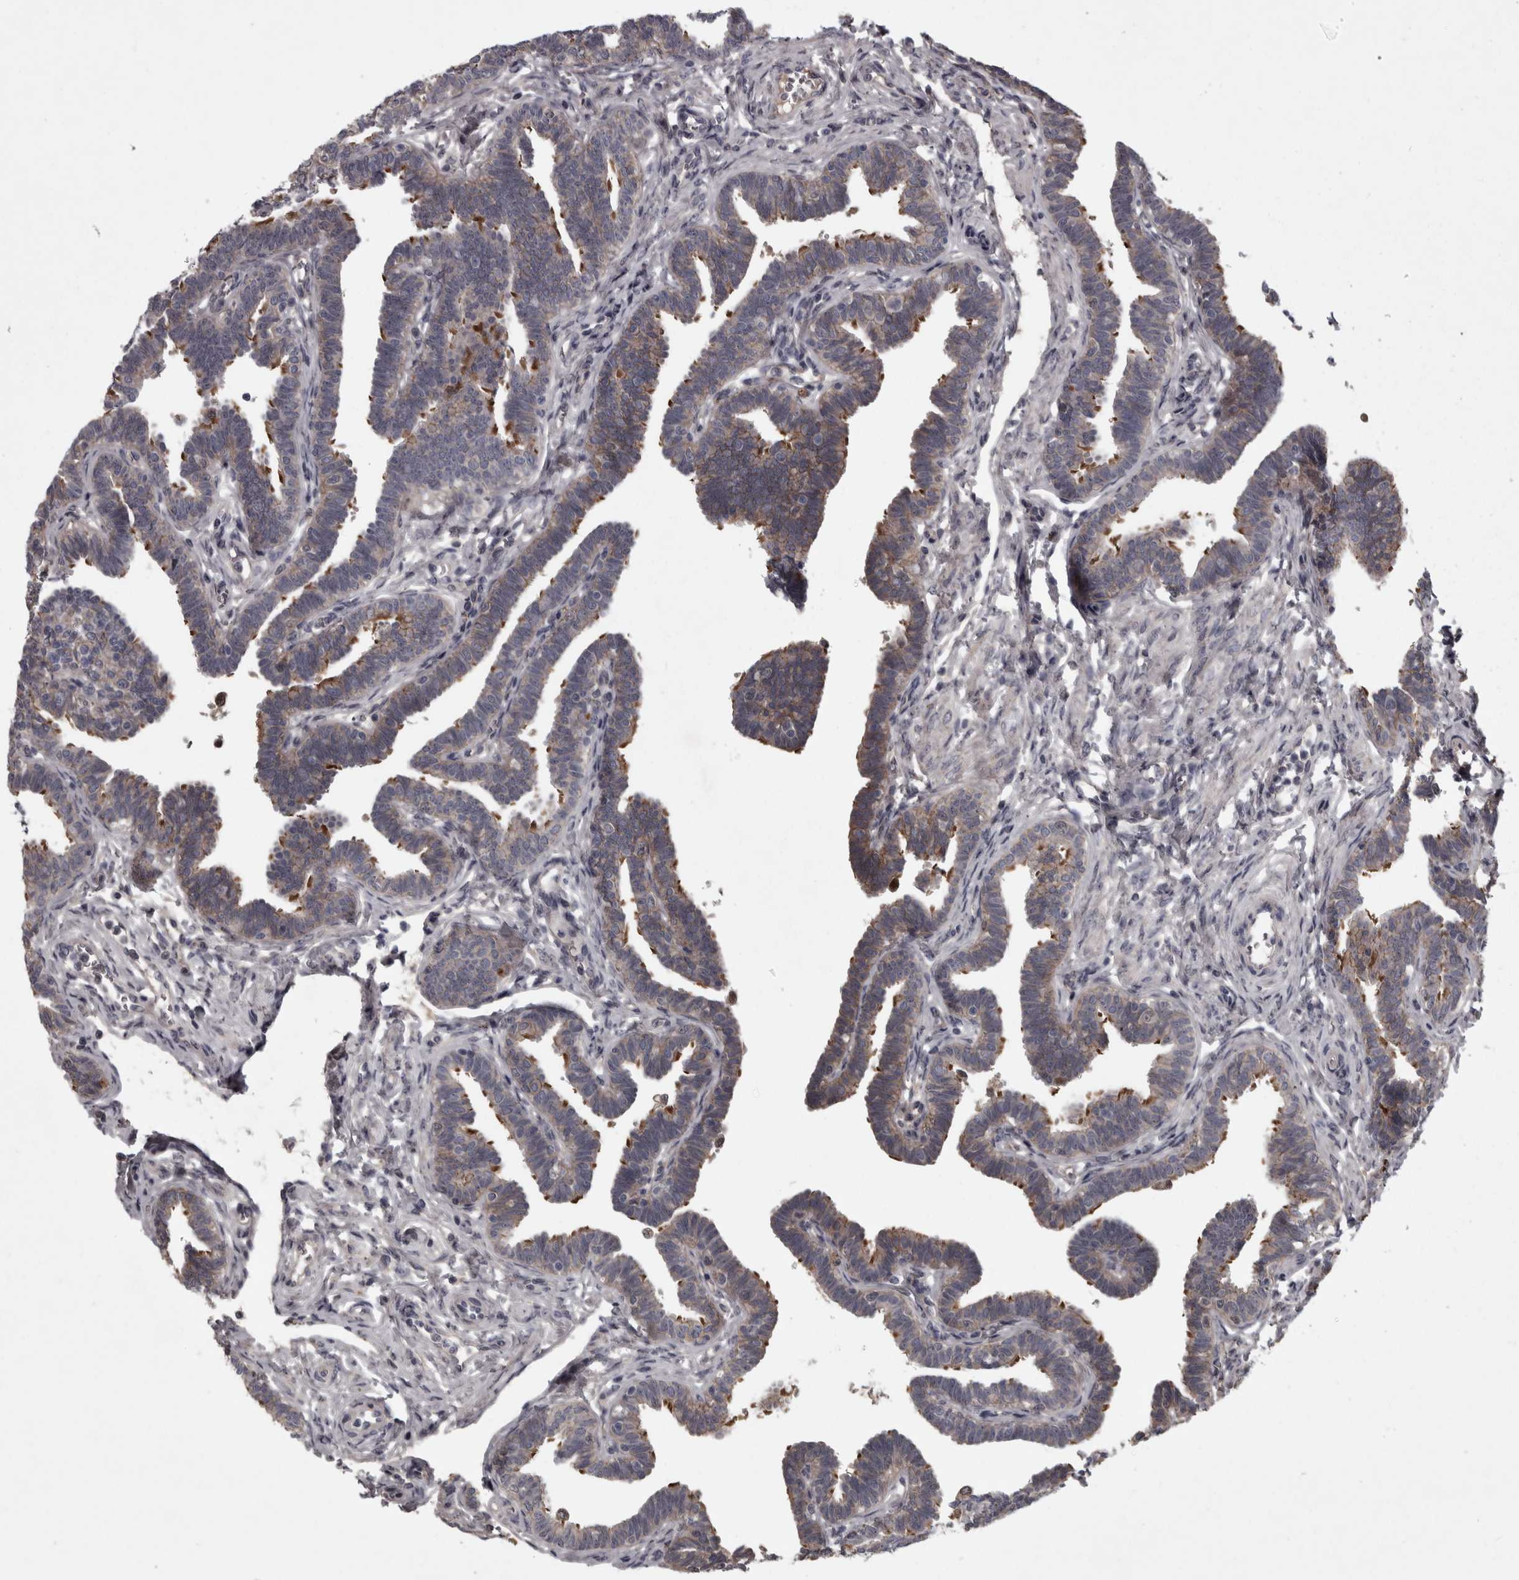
{"staining": {"intensity": "moderate", "quantity": "25%-75%", "location": "cytoplasmic/membranous"}, "tissue": "fallopian tube", "cell_type": "Glandular cells", "image_type": "normal", "snomed": [{"axis": "morphology", "description": "Normal tissue, NOS"}, {"axis": "topography", "description": "Fallopian tube"}, {"axis": "topography", "description": "Ovary"}], "caption": "This histopathology image exhibits IHC staining of benign fallopian tube, with medium moderate cytoplasmic/membranous positivity in about 25%-75% of glandular cells.", "gene": "PCDH17", "patient": {"sex": "female", "age": 23}}